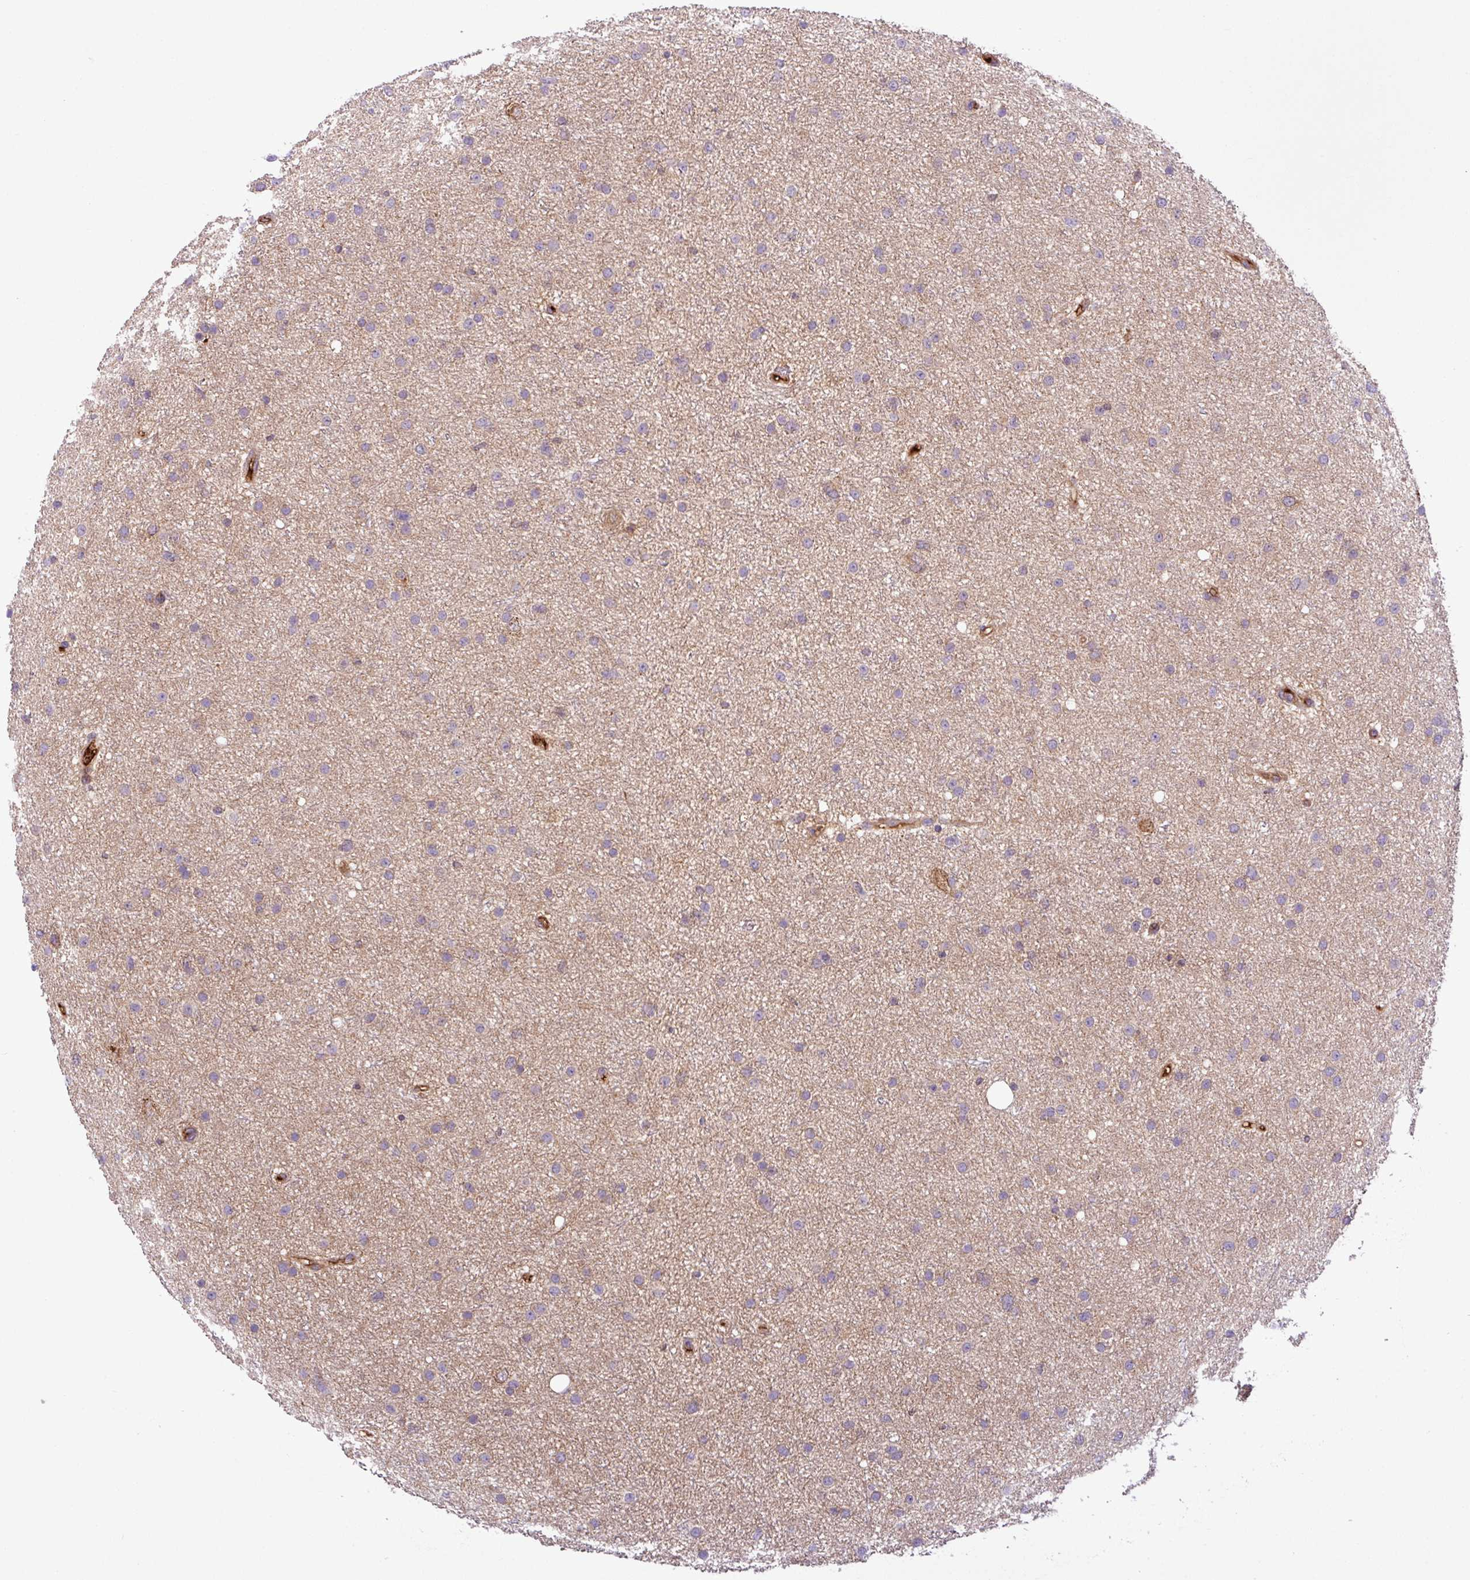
{"staining": {"intensity": "weak", "quantity": ">75%", "location": "cytoplasmic/membranous"}, "tissue": "glioma", "cell_type": "Tumor cells", "image_type": "cancer", "snomed": [{"axis": "morphology", "description": "Glioma, malignant, Low grade"}, {"axis": "topography", "description": "Cerebral cortex"}], "caption": "A brown stain labels weak cytoplasmic/membranous expression of a protein in glioma tumor cells.", "gene": "ZNF266", "patient": {"sex": "female", "age": 39}}